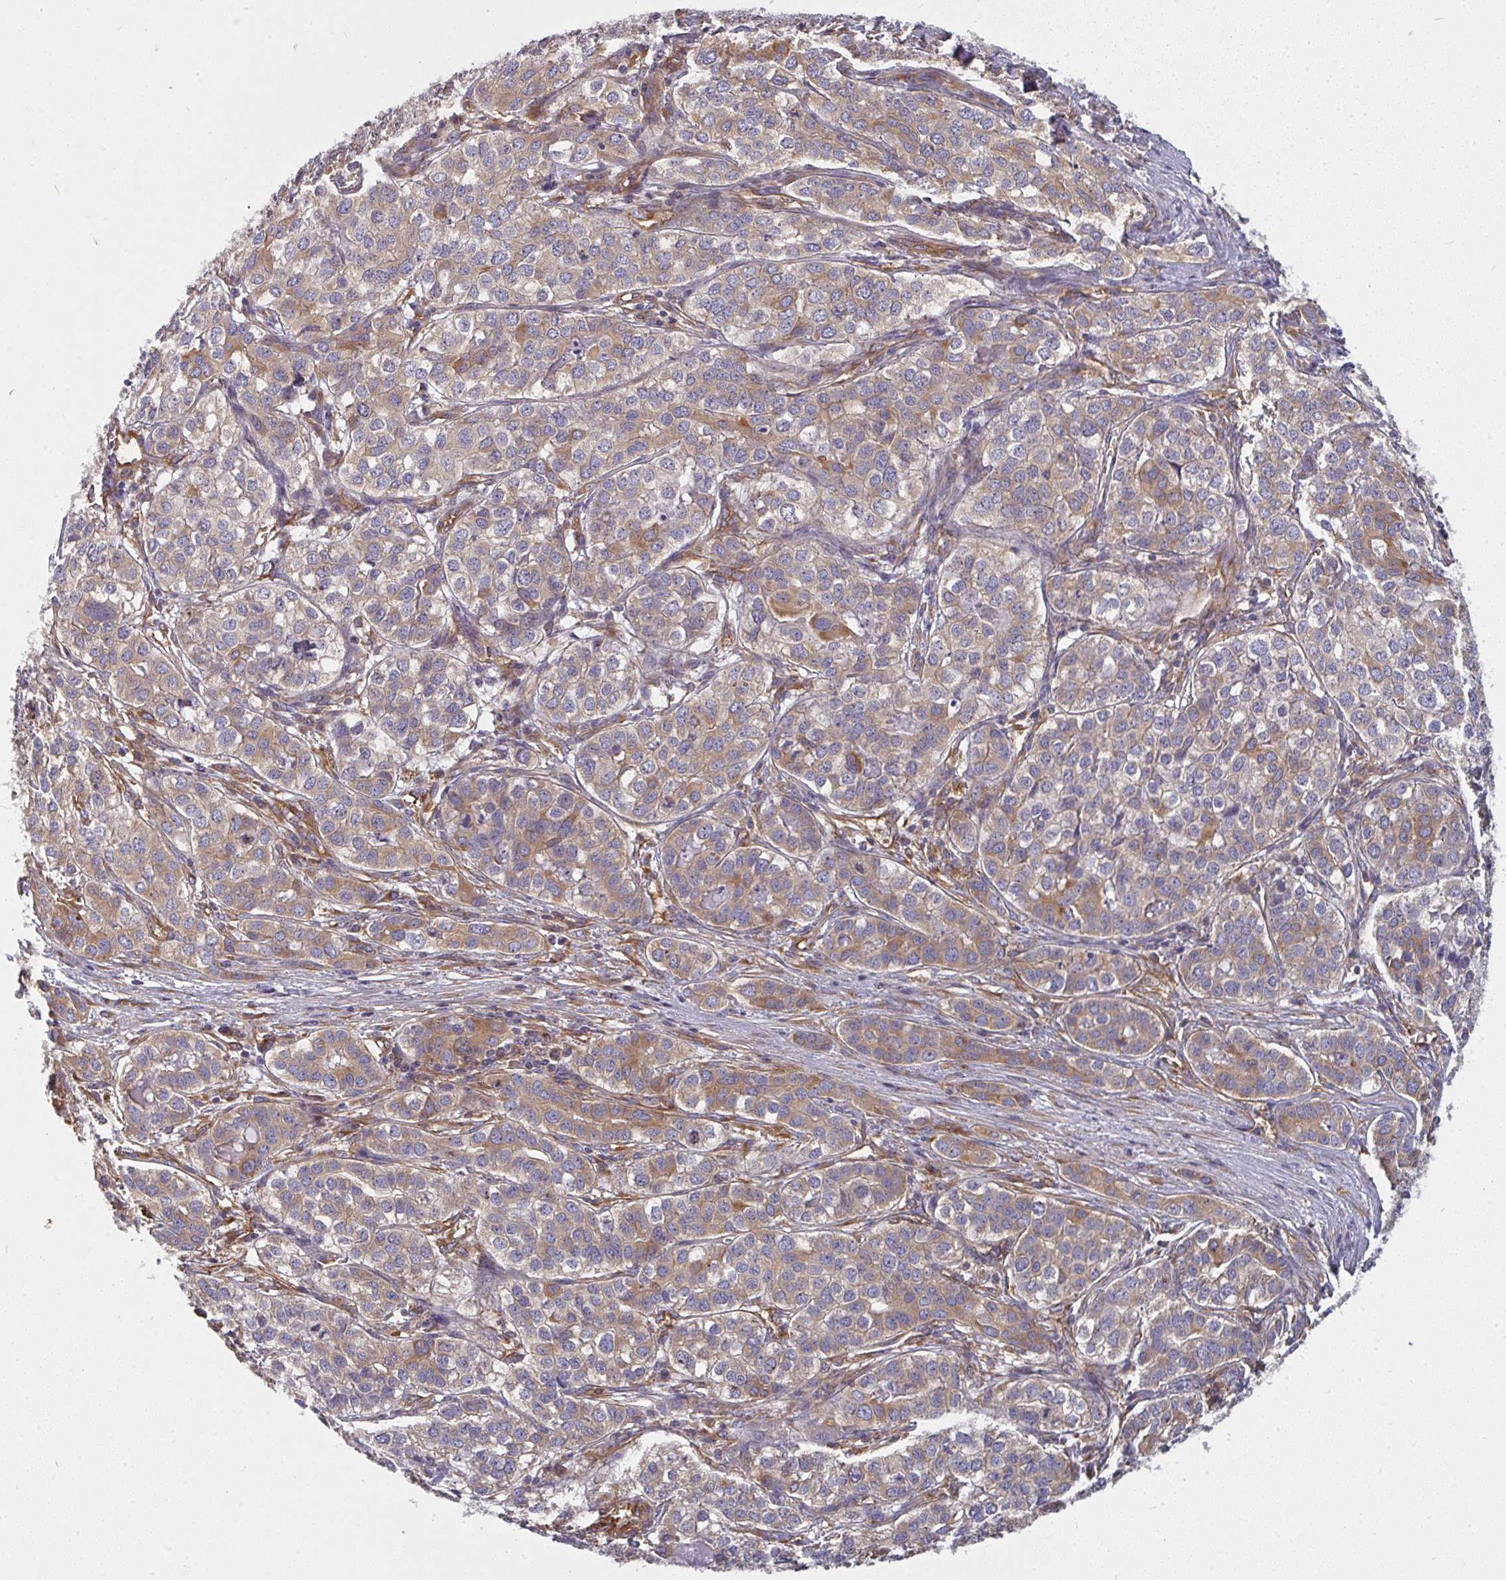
{"staining": {"intensity": "weak", "quantity": ">75%", "location": "cytoplasmic/membranous"}, "tissue": "liver cancer", "cell_type": "Tumor cells", "image_type": "cancer", "snomed": [{"axis": "morphology", "description": "Cholangiocarcinoma"}, {"axis": "topography", "description": "Liver"}], "caption": "Immunohistochemical staining of liver cancer demonstrates low levels of weak cytoplasmic/membranous protein positivity in approximately >75% of tumor cells. (DAB IHC with brightfield microscopy, high magnification).", "gene": "DYNC1I2", "patient": {"sex": "male", "age": 56}}